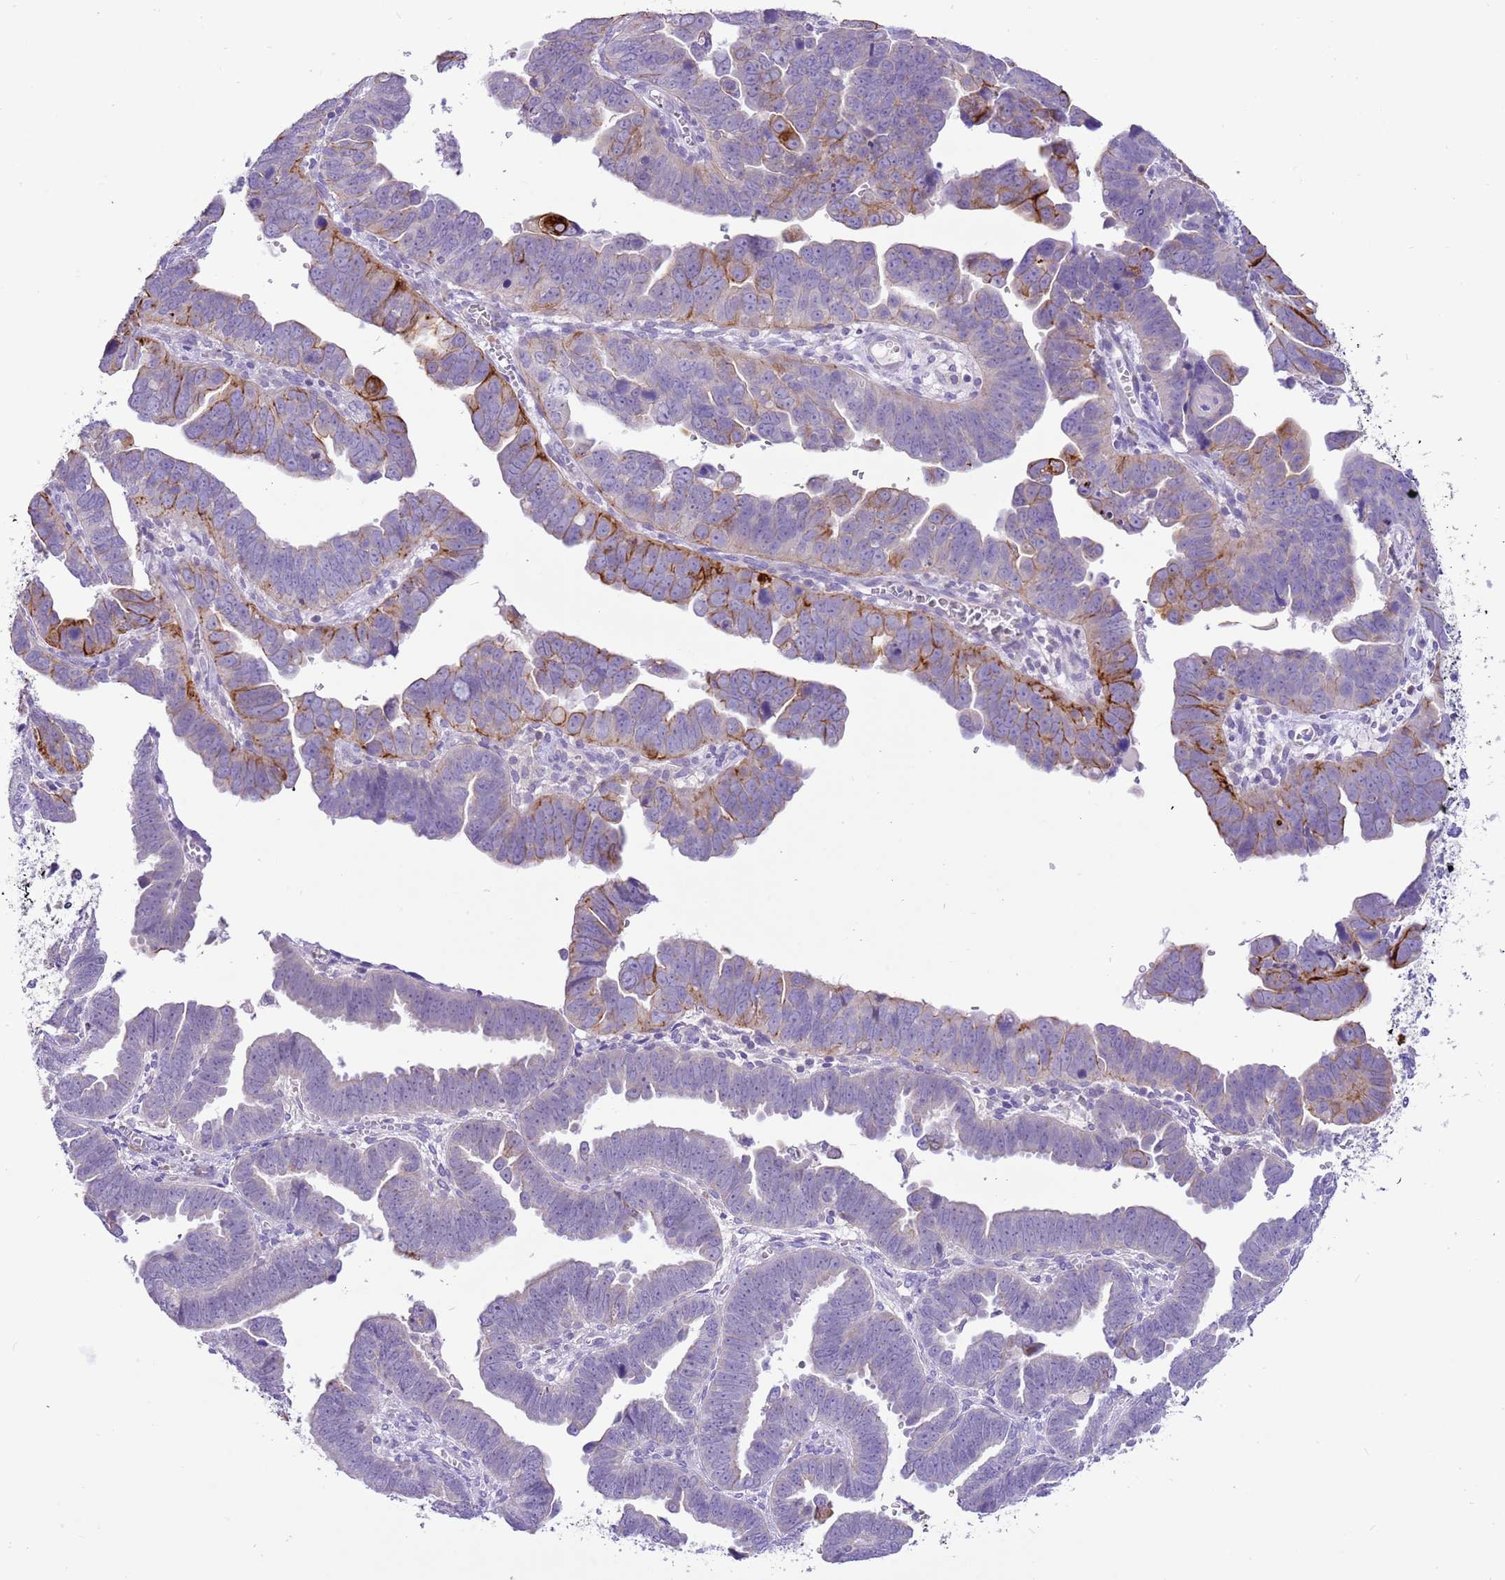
{"staining": {"intensity": "moderate", "quantity": "<25%", "location": "cytoplasmic/membranous"}, "tissue": "endometrial cancer", "cell_type": "Tumor cells", "image_type": "cancer", "snomed": [{"axis": "morphology", "description": "Adenocarcinoma, NOS"}, {"axis": "topography", "description": "Endometrium"}], "caption": "Protein expression analysis of endometrial adenocarcinoma displays moderate cytoplasmic/membranous expression in approximately <25% of tumor cells. Immunohistochemistry (ihc) stains the protein in brown and the nuclei are stained blue.", "gene": "R3HDM4", "patient": {"sex": "female", "age": 75}}